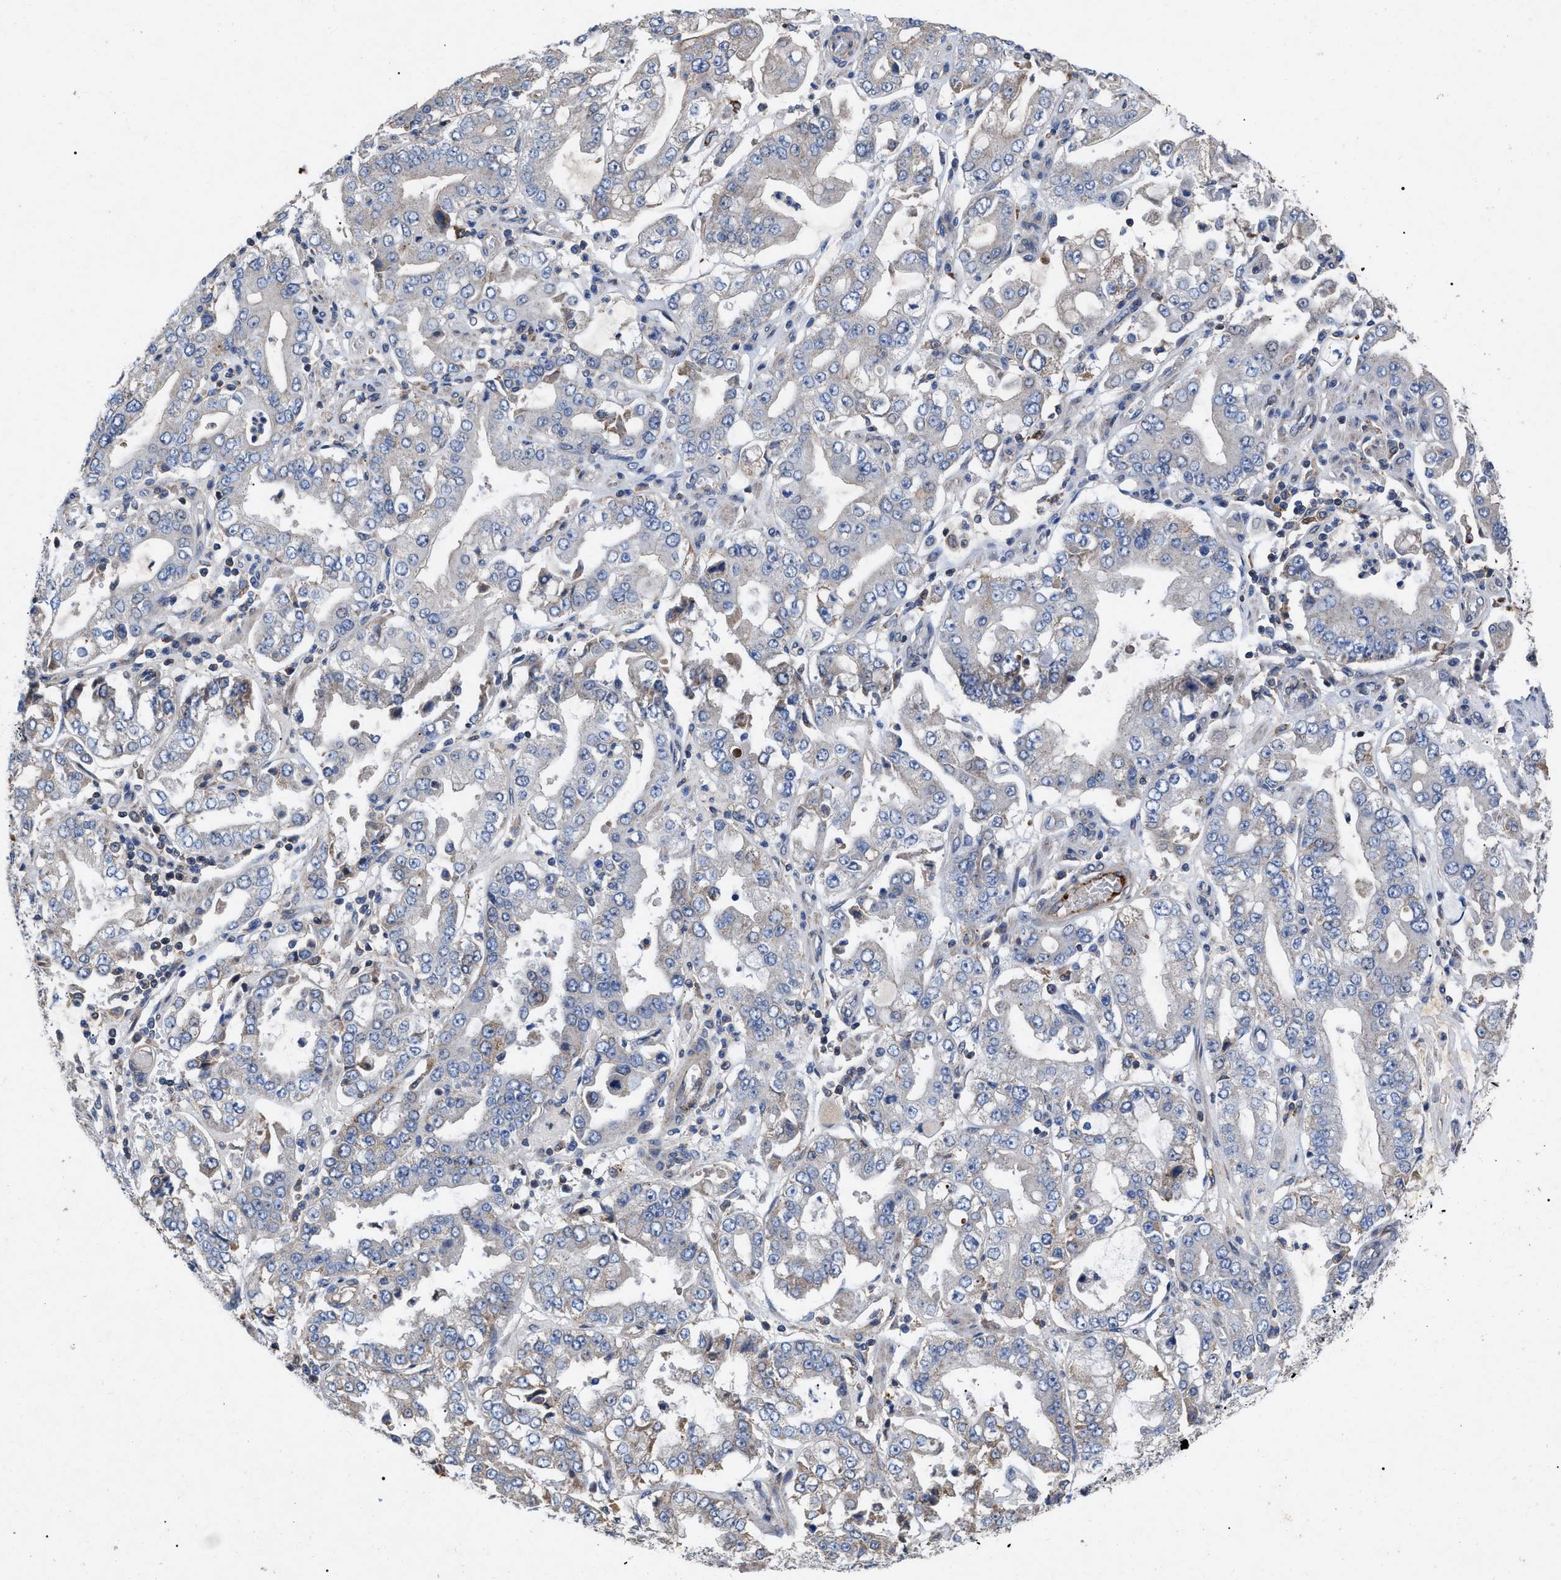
{"staining": {"intensity": "negative", "quantity": "none", "location": "none"}, "tissue": "stomach cancer", "cell_type": "Tumor cells", "image_type": "cancer", "snomed": [{"axis": "morphology", "description": "Adenocarcinoma, NOS"}, {"axis": "topography", "description": "Stomach"}], "caption": "An immunohistochemistry image of stomach adenocarcinoma is shown. There is no staining in tumor cells of stomach adenocarcinoma.", "gene": "FAM171A2", "patient": {"sex": "male", "age": 76}}